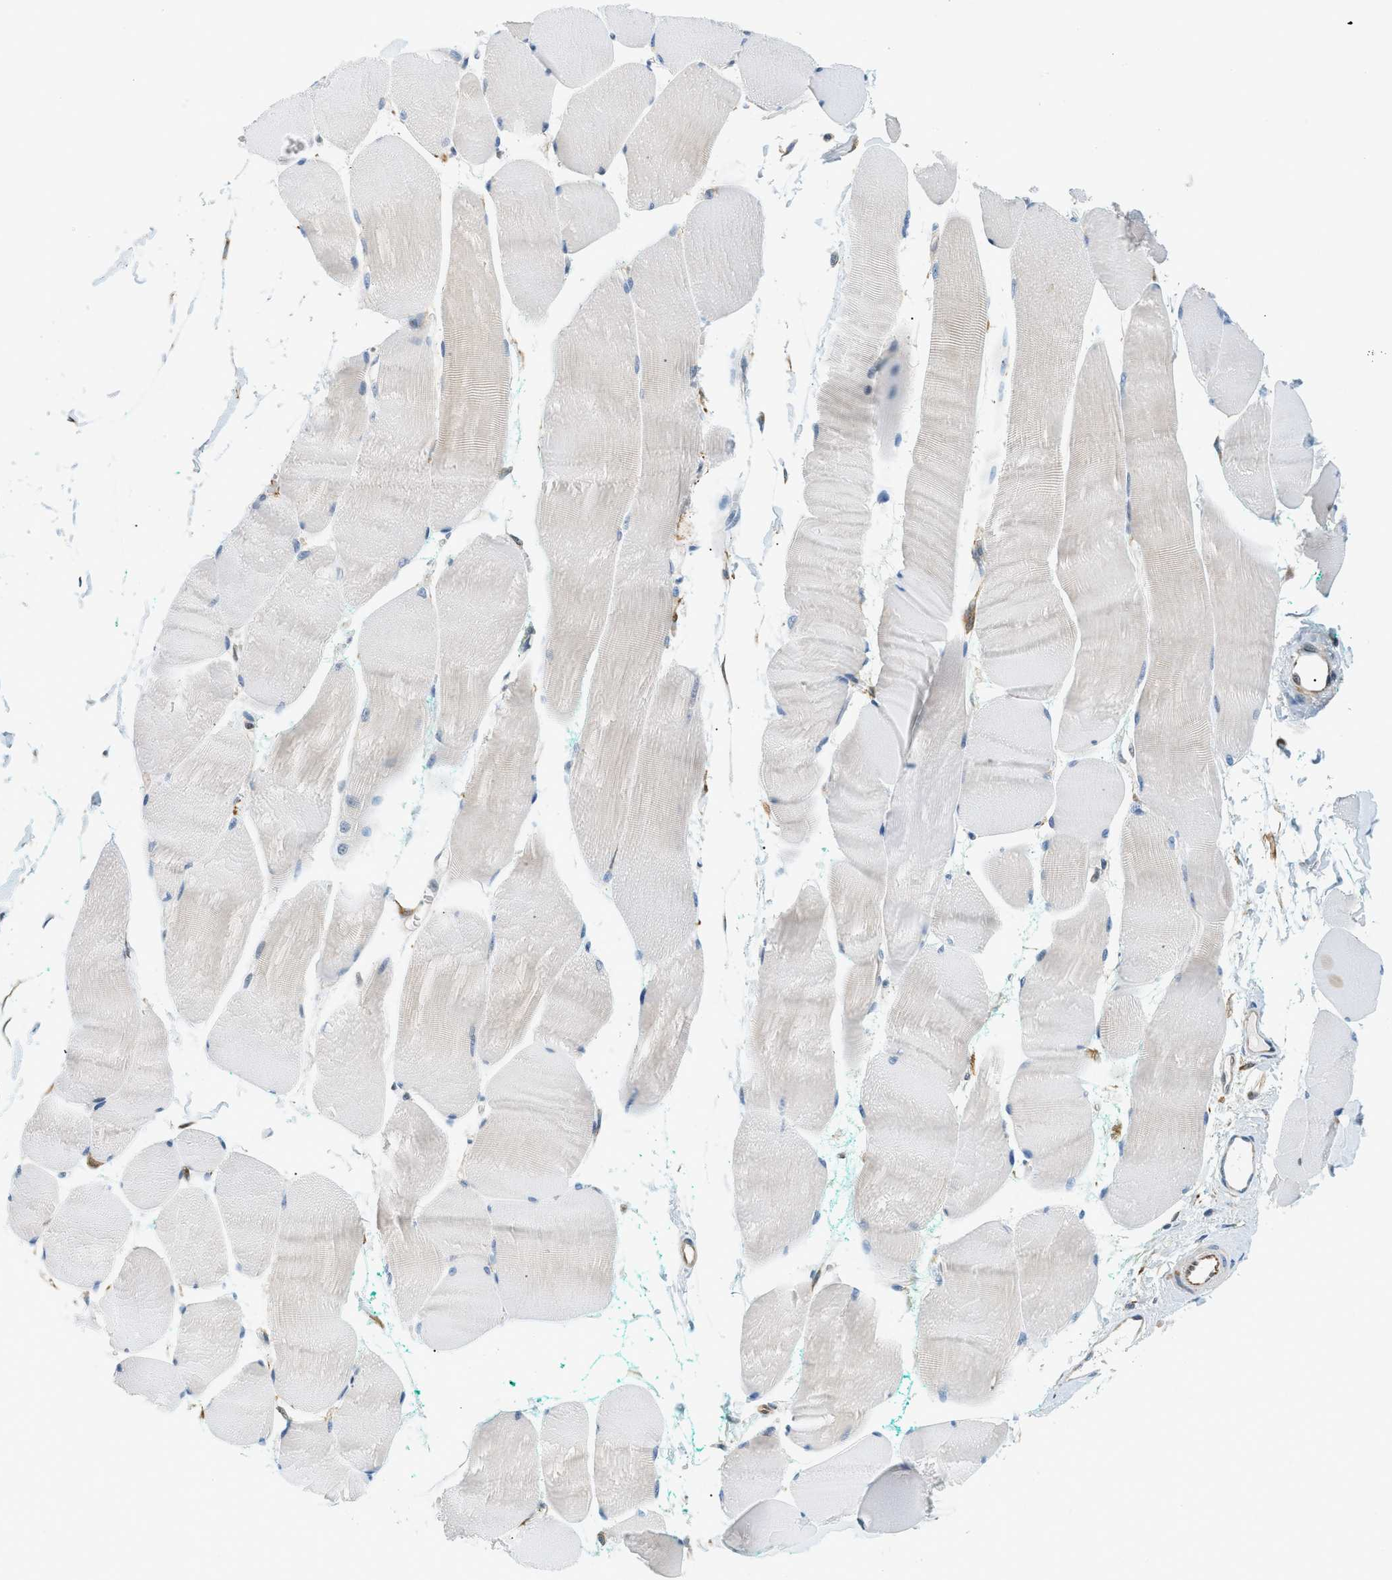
{"staining": {"intensity": "negative", "quantity": "none", "location": "none"}, "tissue": "skeletal muscle", "cell_type": "Myocytes", "image_type": "normal", "snomed": [{"axis": "morphology", "description": "Normal tissue, NOS"}, {"axis": "morphology", "description": "Squamous cell carcinoma, NOS"}, {"axis": "topography", "description": "Skeletal muscle"}], "caption": "Immunohistochemistry of benign human skeletal muscle displays no expression in myocytes.", "gene": "PIGG", "patient": {"sex": "male", "age": 51}}